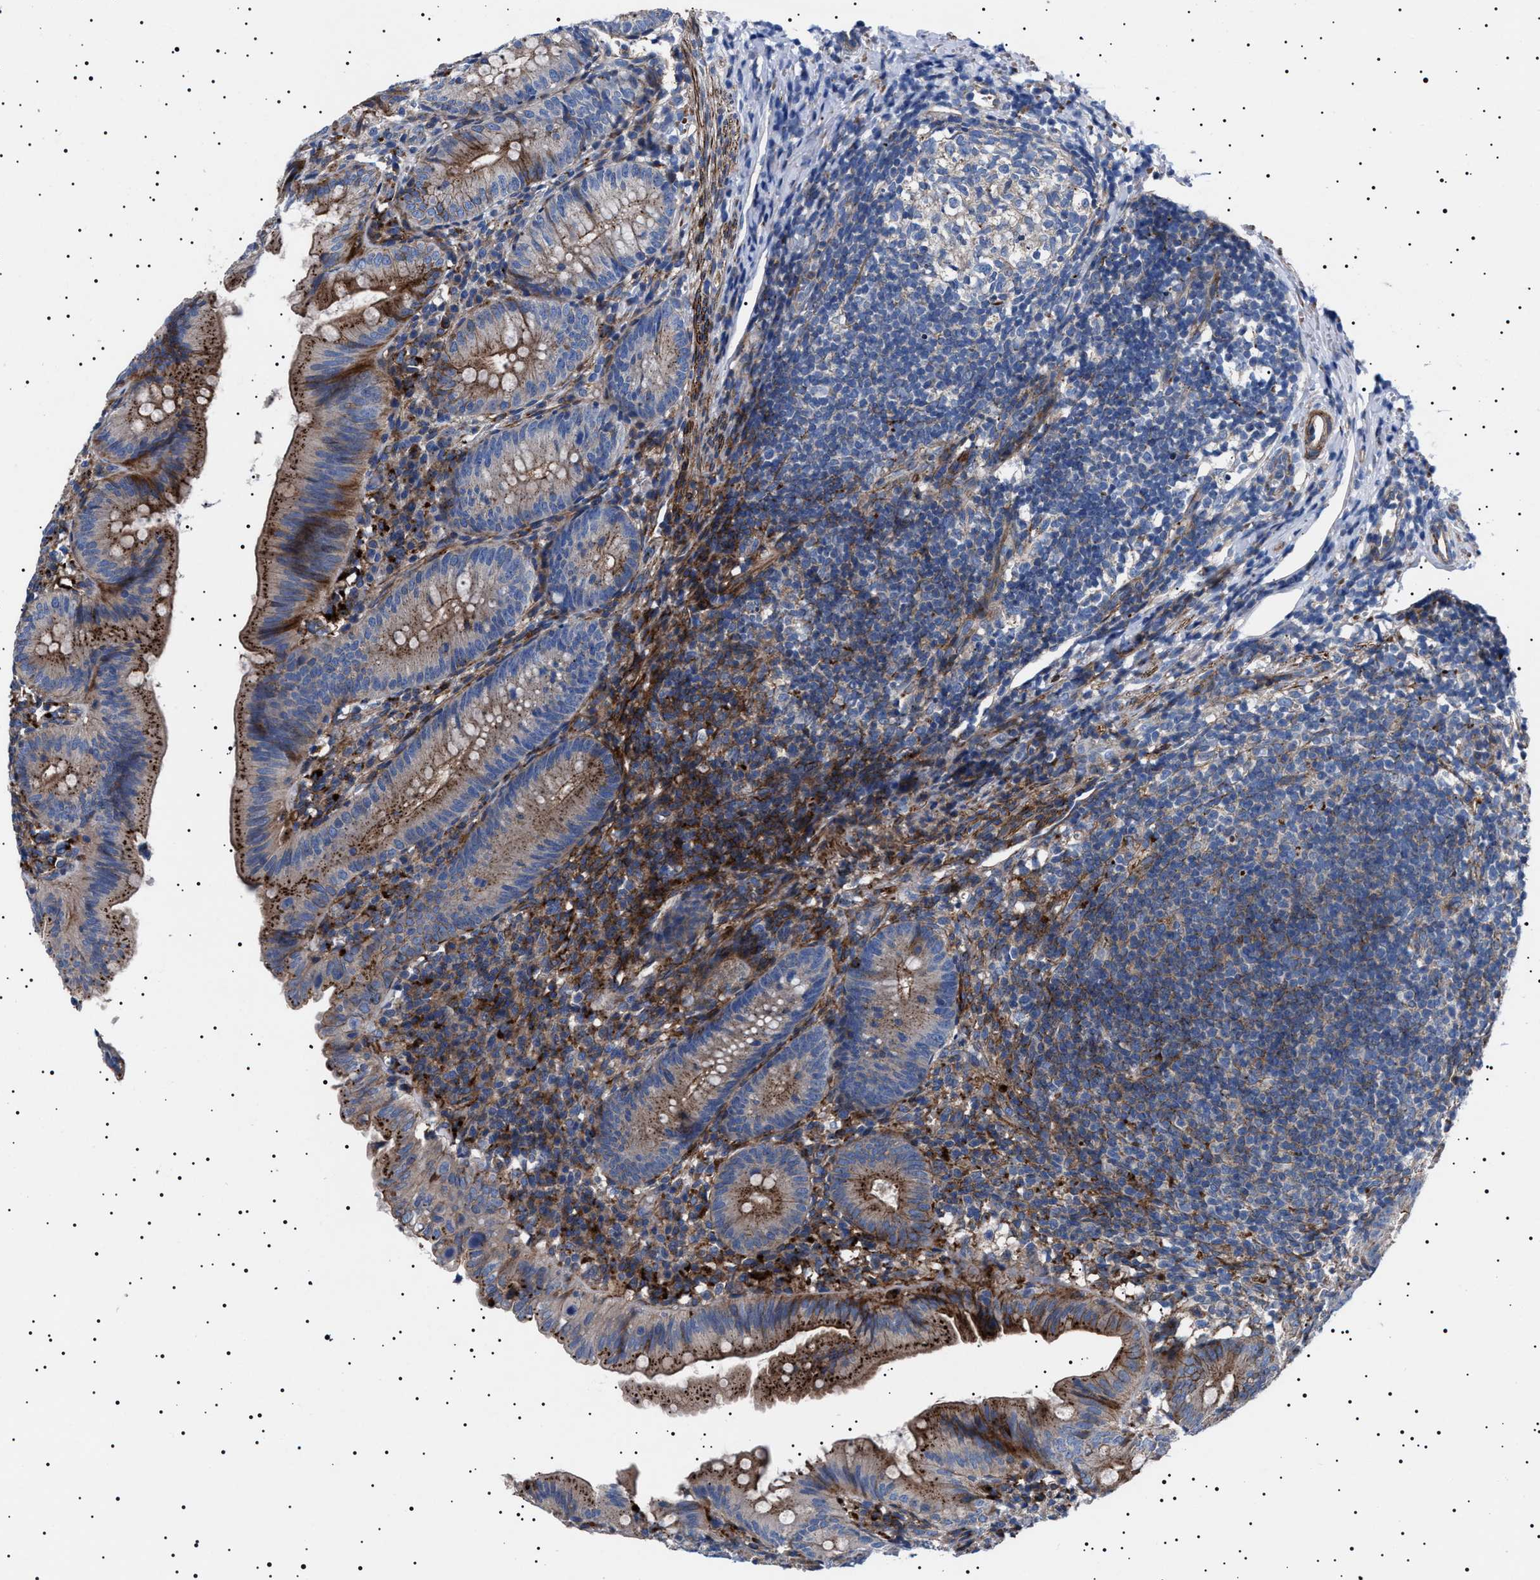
{"staining": {"intensity": "strong", "quantity": "25%-75%", "location": "cytoplasmic/membranous"}, "tissue": "appendix", "cell_type": "Glandular cells", "image_type": "normal", "snomed": [{"axis": "morphology", "description": "Normal tissue, NOS"}, {"axis": "topography", "description": "Appendix"}], "caption": "IHC image of benign appendix: human appendix stained using immunohistochemistry displays high levels of strong protein expression localized specifically in the cytoplasmic/membranous of glandular cells, appearing as a cytoplasmic/membranous brown color.", "gene": "NEU1", "patient": {"sex": "male", "age": 1}}